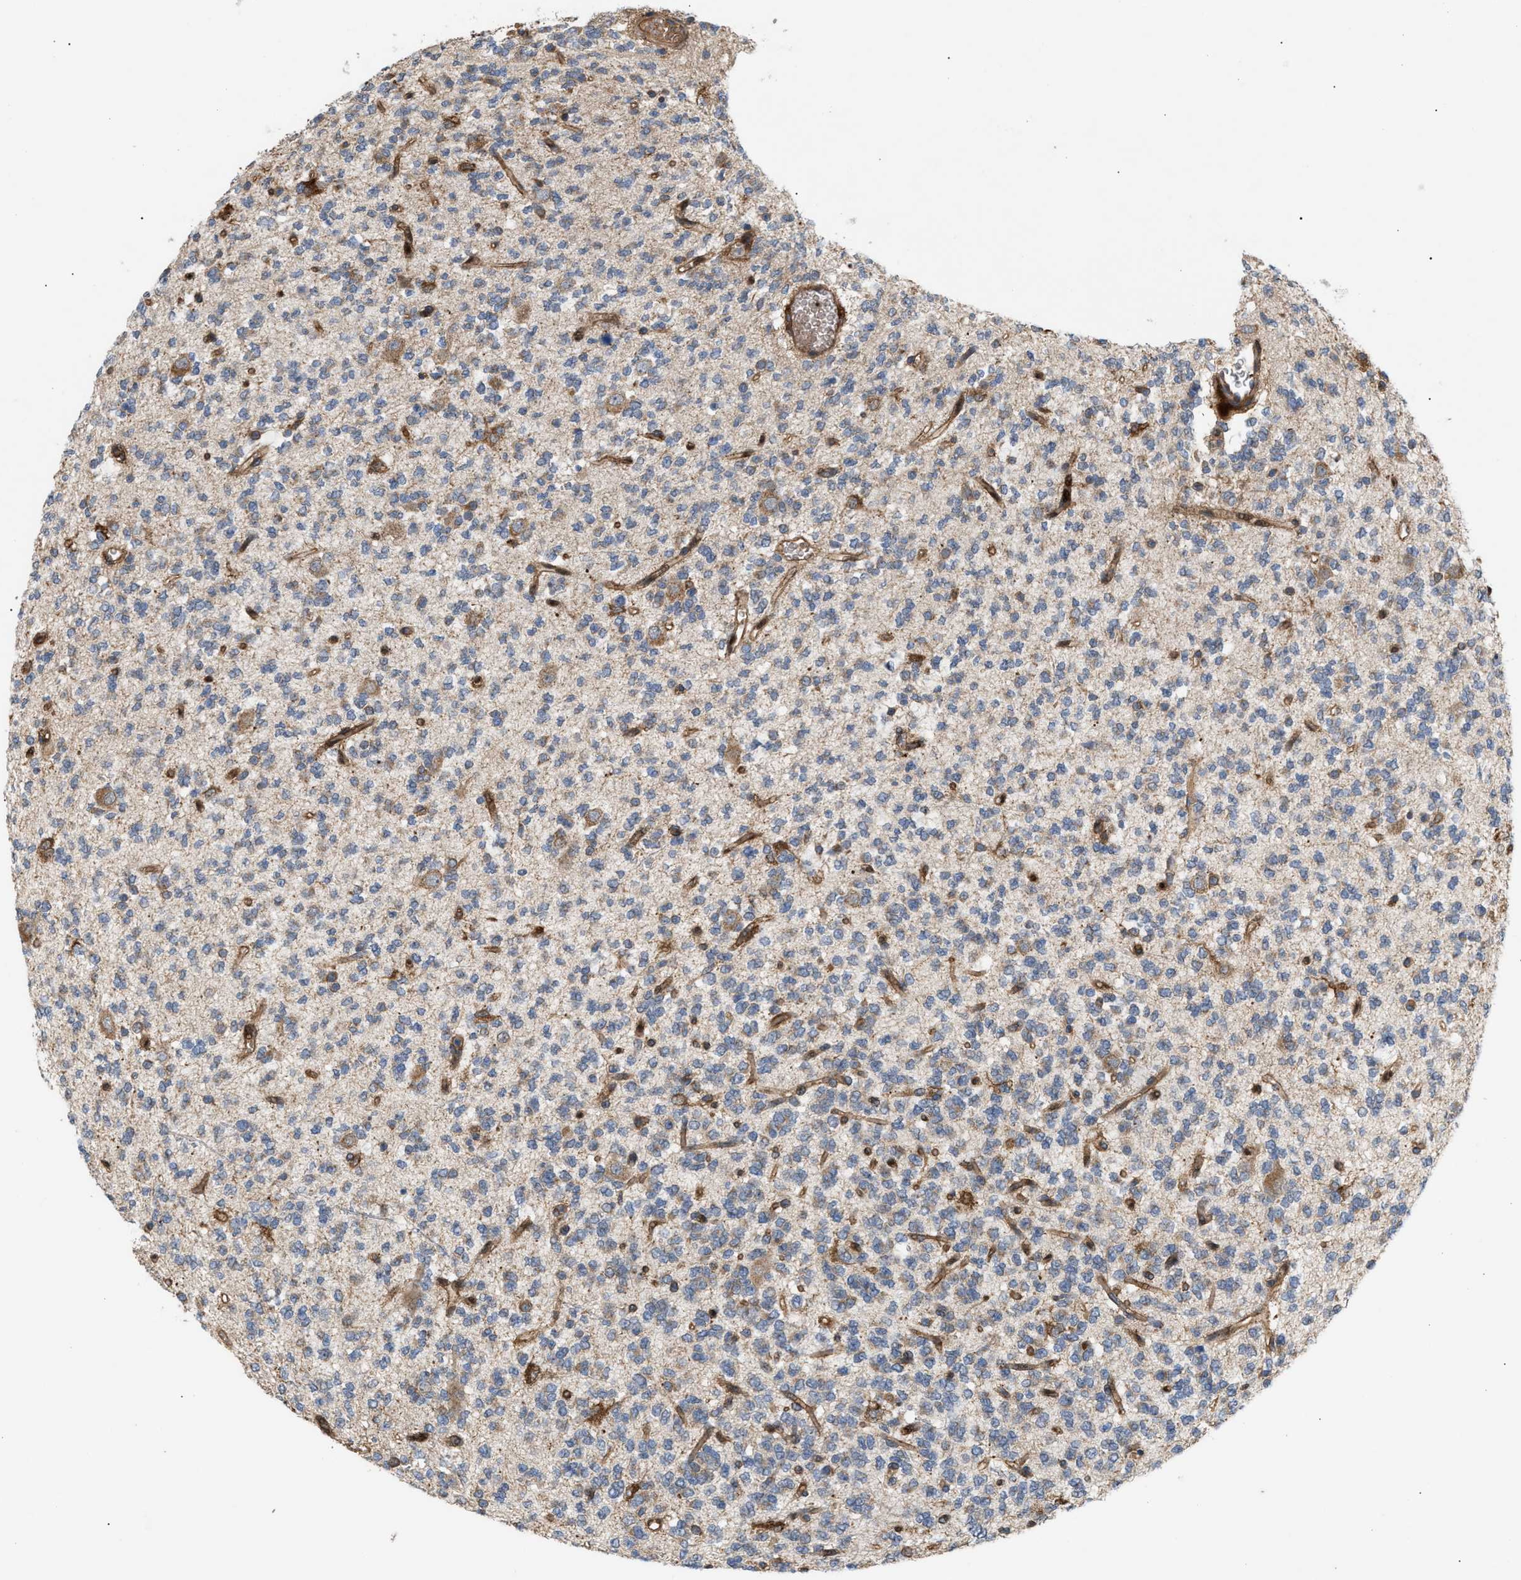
{"staining": {"intensity": "weak", "quantity": "<25%", "location": "cytoplasmic/membranous"}, "tissue": "glioma", "cell_type": "Tumor cells", "image_type": "cancer", "snomed": [{"axis": "morphology", "description": "Glioma, malignant, Low grade"}, {"axis": "topography", "description": "Brain"}], "caption": "A high-resolution histopathology image shows immunohistochemistry (IHC) staining of glioma, which demonstrates no significant staining in tumor cells.", "gene": "GCC1", "patient": {"sex": "male", "age": 38}}